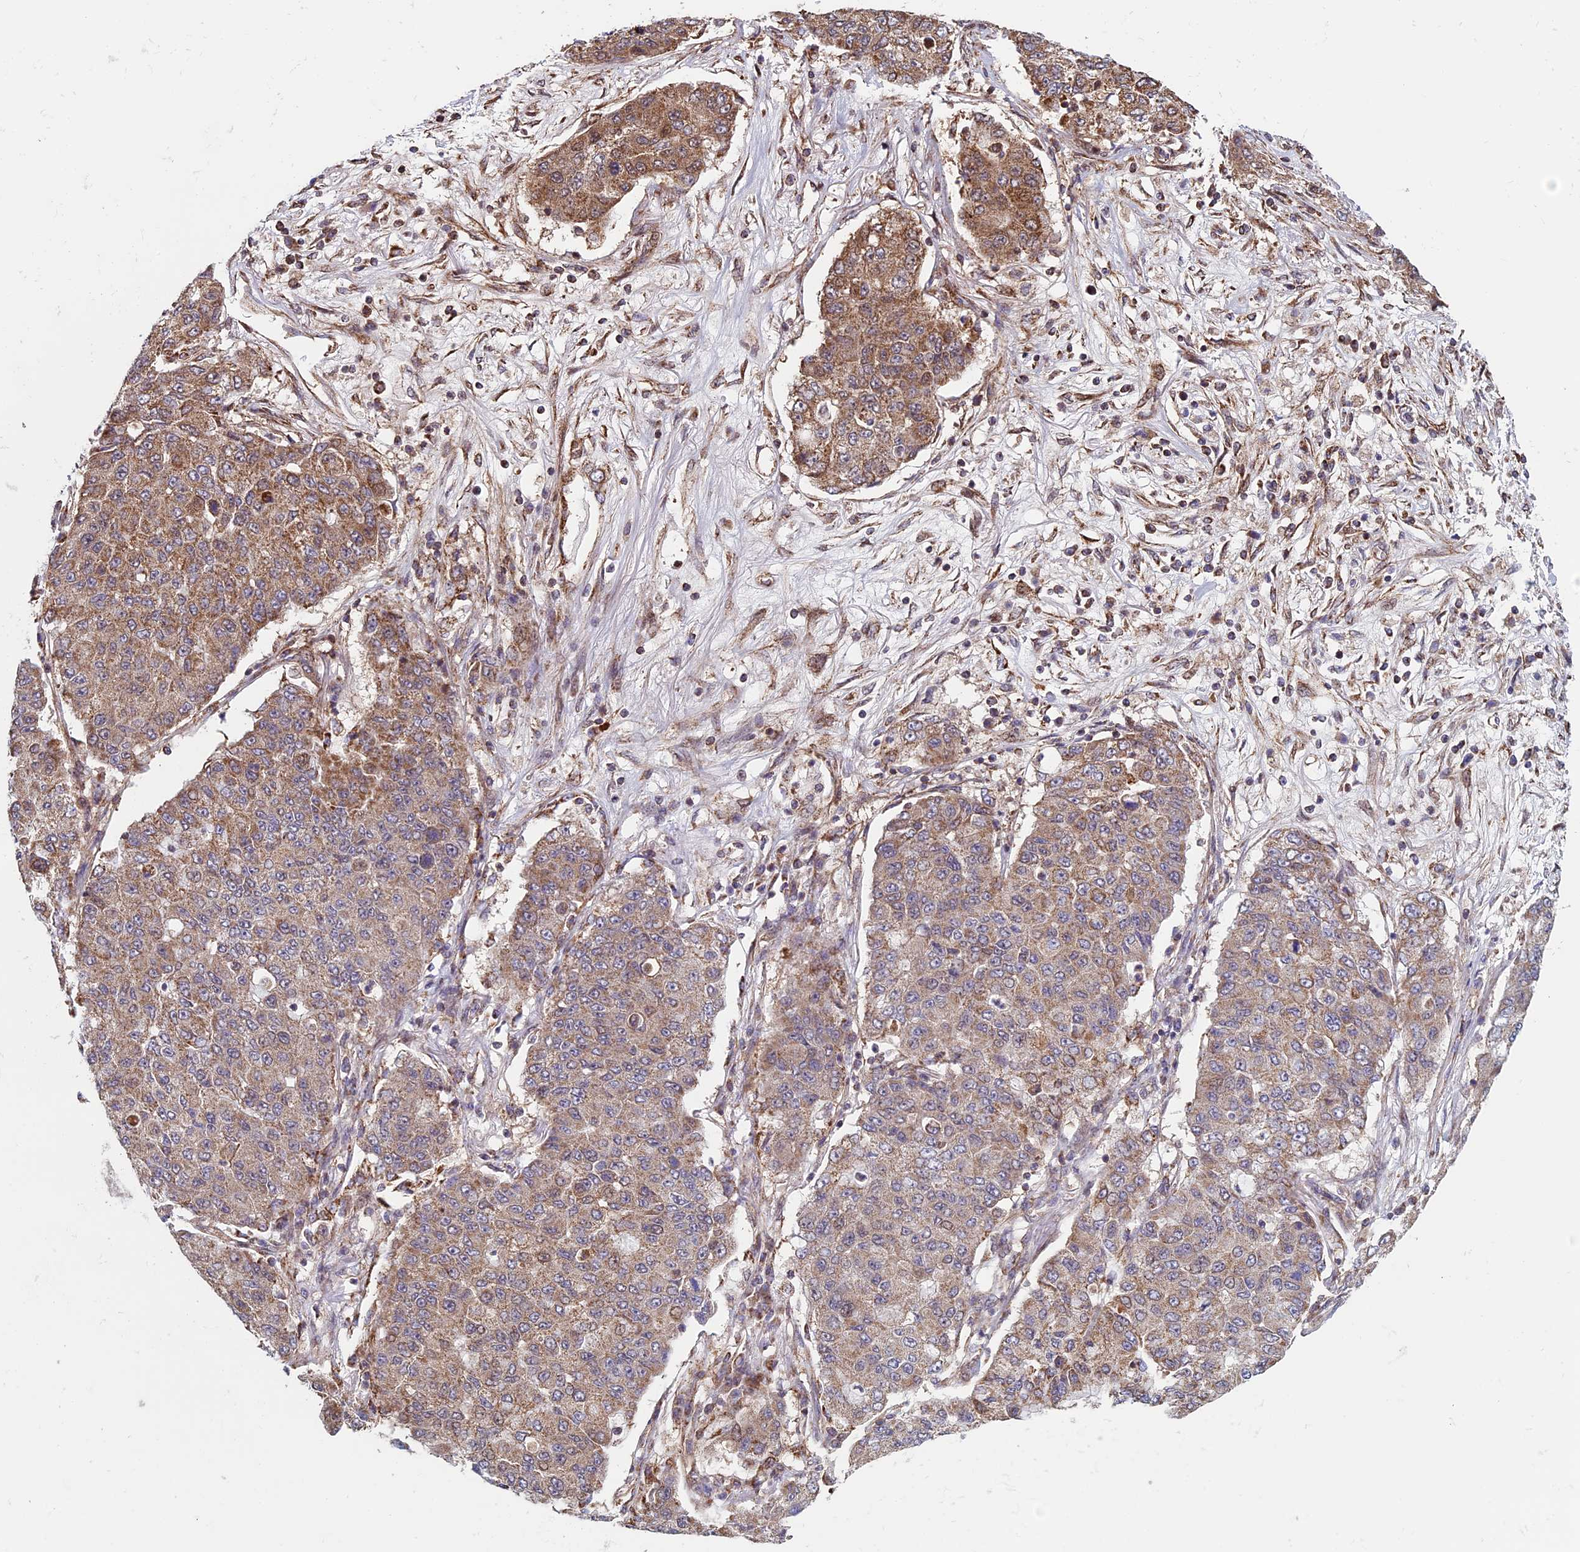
{"staining": {"intensity": "strong", "quantity": "25%-75%", "location": "cytoplasmic/membranous"}, "tissue": "lung cancer", "cell_type": "Tumor cells", "image_type": "cancer", "snomed": [{"axis": "morphology", "description": "Squamous cell carcinoma, NOS"}, {"axis": "topography", "description": "Lung"}], "caption": "Squamous cell carcinoma (lung) was stained to show a protein in brown. There is high levels of strong cytoplasmic/membranous positivity in about 25%-75% of tumor cells.", "gene": "CCDC8", "patient": {"sex": "male", "age": 74}}